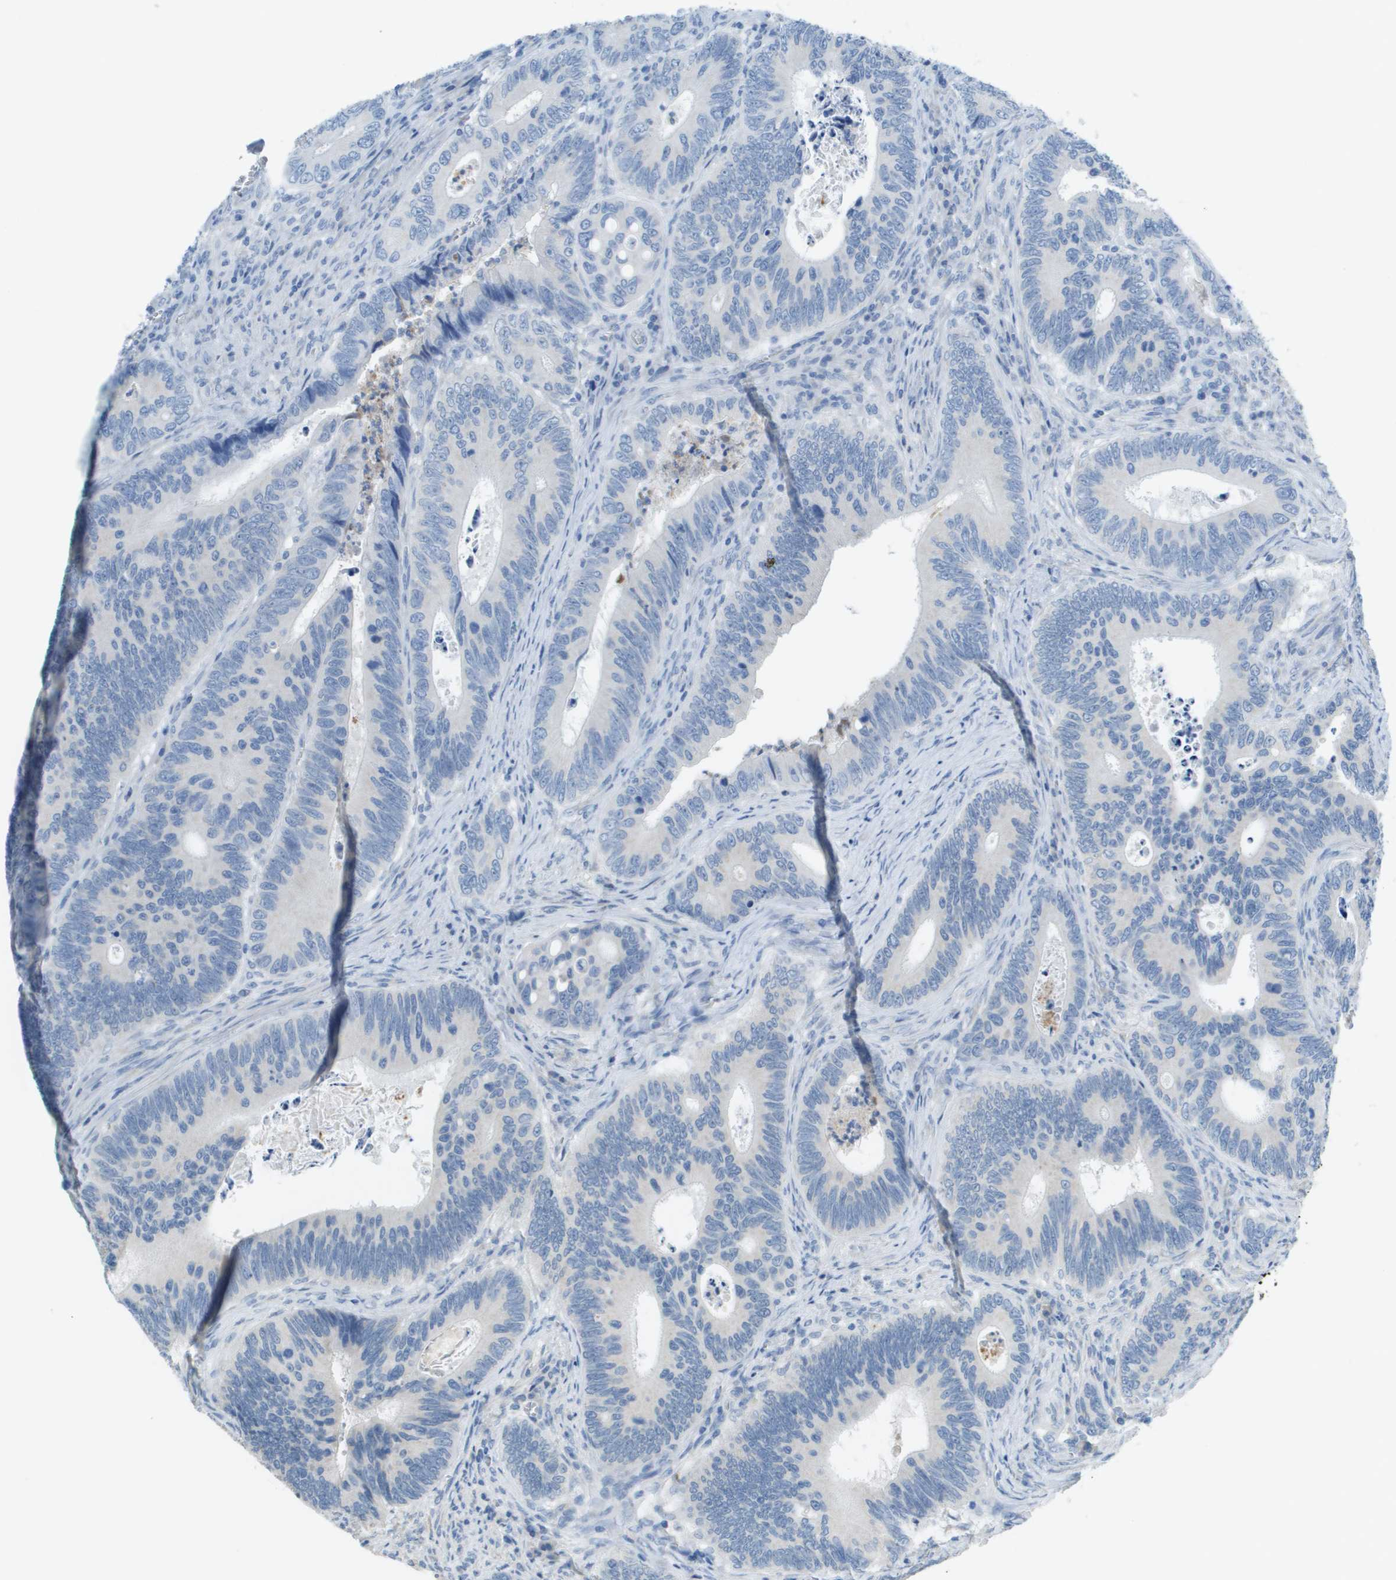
{"staining": {"intensity": "negative", "quantity": "none", "location": "none"}, "tissue": "colorectal cancer", "cell_type": "Tumor cells", "image_type": "cancer", "snomed": [{"axis": "morphology", "description": "Inflammation, NOS"}, {"axis": "morphology", "description": "Adenocarcinoma, NOS"}, {"axis": "topography", "description": "Colon"}], "caption": "Tumor cells are negative for brown protein staining in colorectal adenocarcinoma.", "gene": "PTGDR2", "patient": {"sex": "male", "age": 72}}